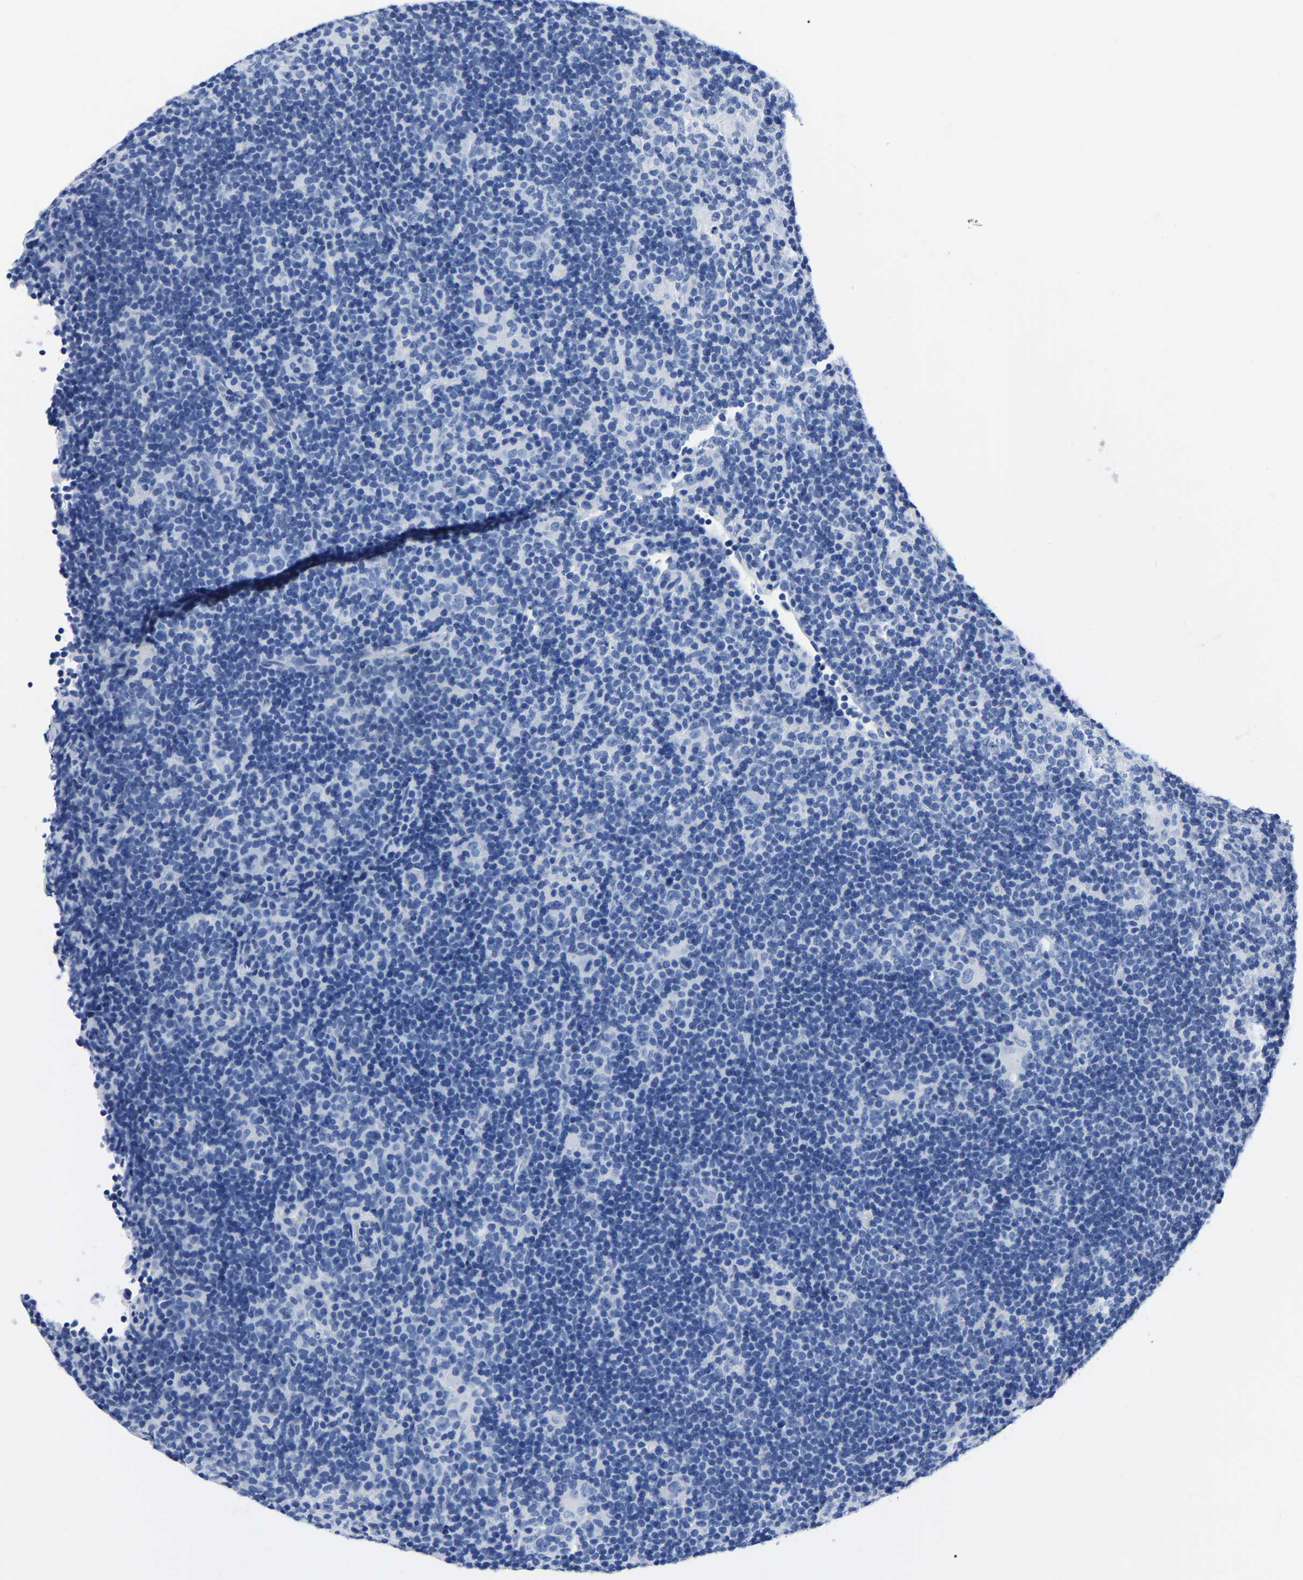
{"staining": {"intensity": "negative", "quantity": "none", "location": "none"}, "tissue": "lymphoma", "cell_type": "Tumor cells", "image_type": "cancer", "snomed": [{"axis": "morphology", "description": "Hodgkin's disease, NOS"}, {"axis": "topography", "description": "Lymph node"}], "caption": "A histopathology image of Hodgkin's disease stained for a protein shows no brown staining in tumor cells.", "gene": "IMPG2", "patient": {"sex": "female", "age": 57}}